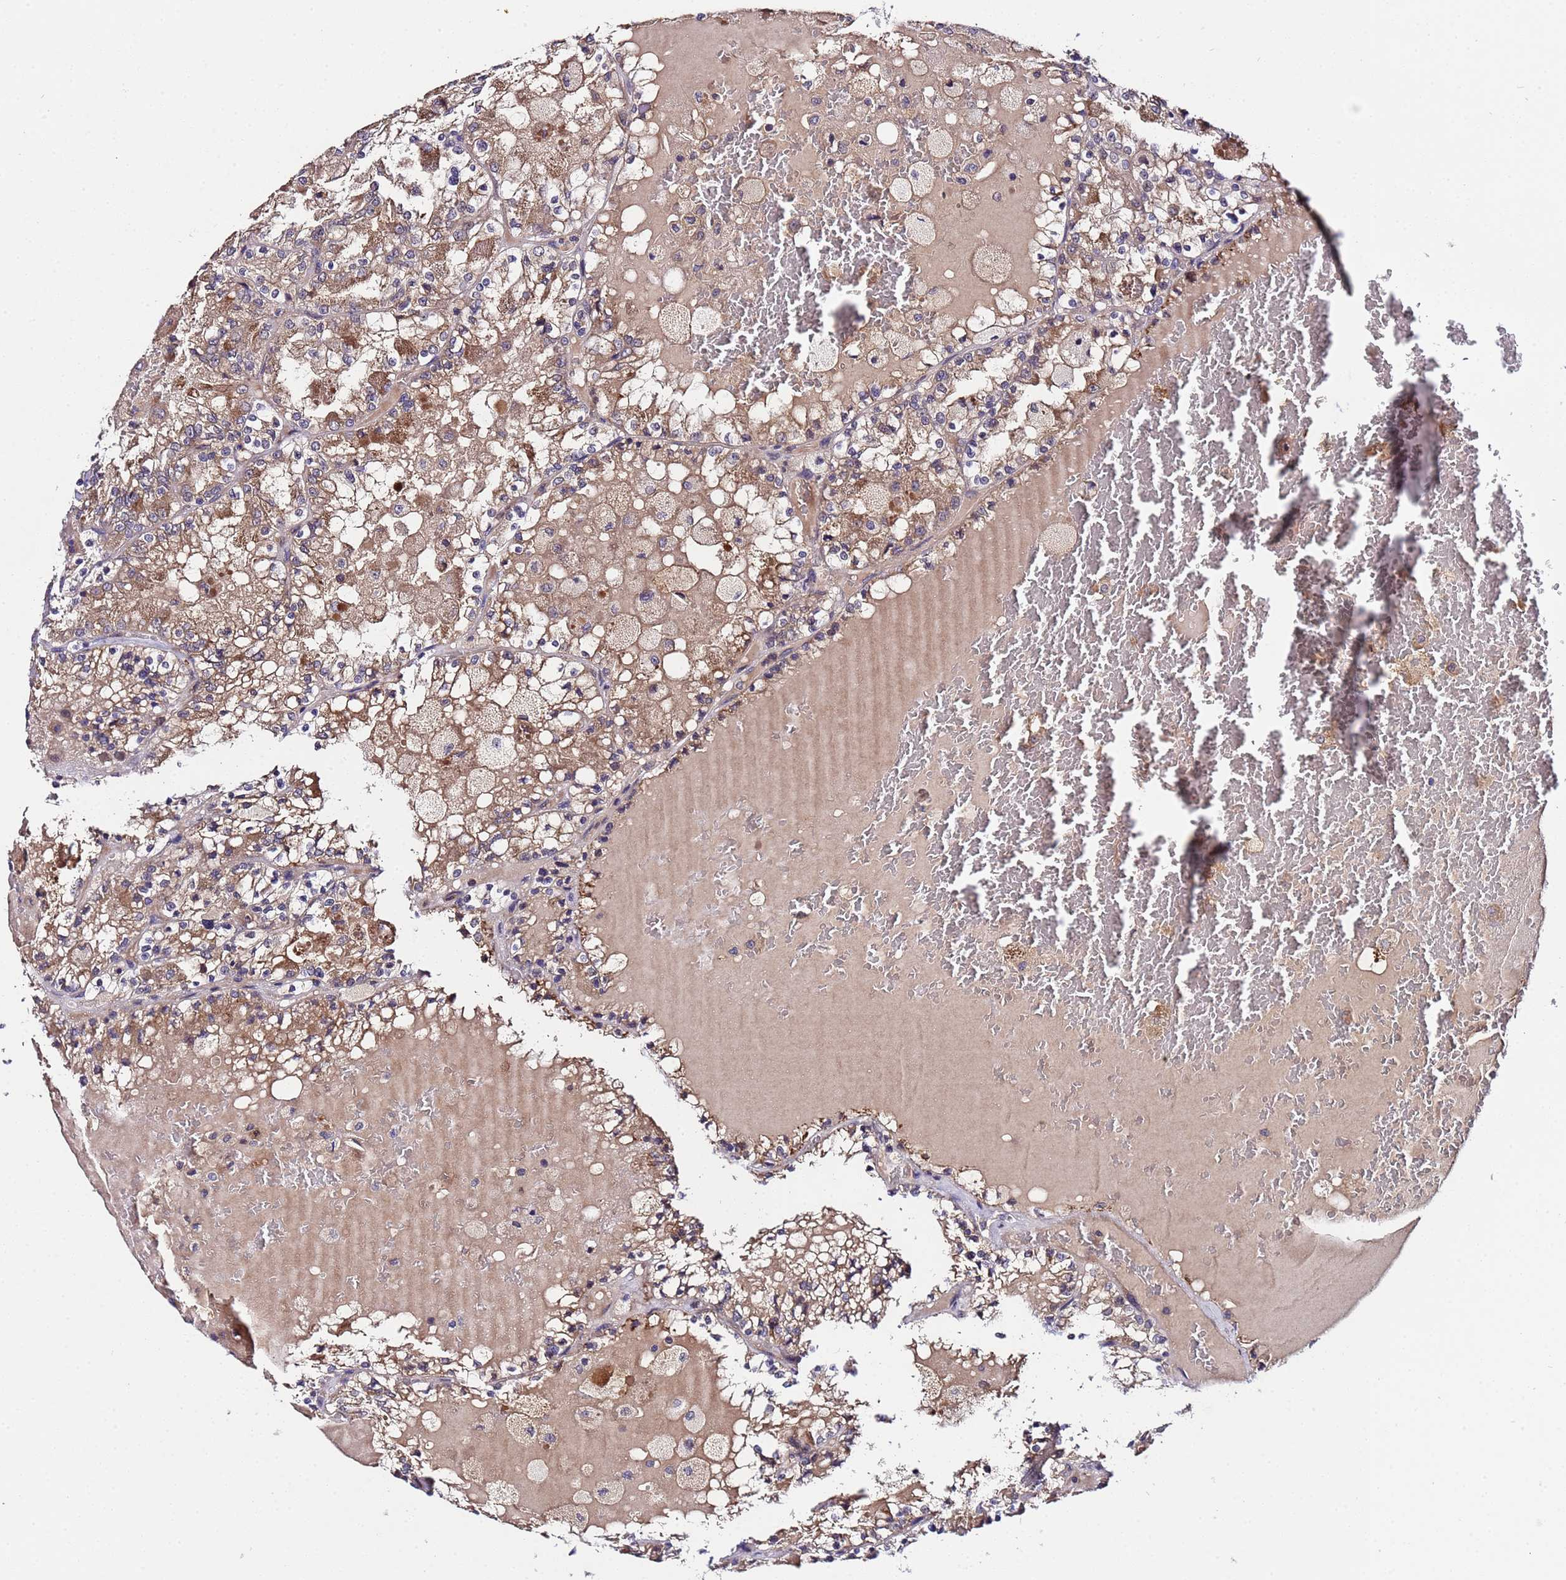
{"staining": {"intensity": "moderate", "quantity": ">75%", "location": "cytoplasmic/membranous"}, "tissue": "renal cancer", "cell_type": "Tumor cells", "image_type": "cancer", "snomed": [{"axis": "morphology", "description": "Adenocarcinoma, NOS"}, {"axis": "topography", "description": "Kidney"}], "caption": "Renal adenocarcinoma tissue demonstrates moderate cytoplasmic/membranous expression in about >75% of tumor cells, visualized by immunohistochemistry. Ihc stains the protein of interest in brown and the nuclei are stained blue.", "gene": "PLXDC2", "patient": {"sex": "female", "age": 56}}